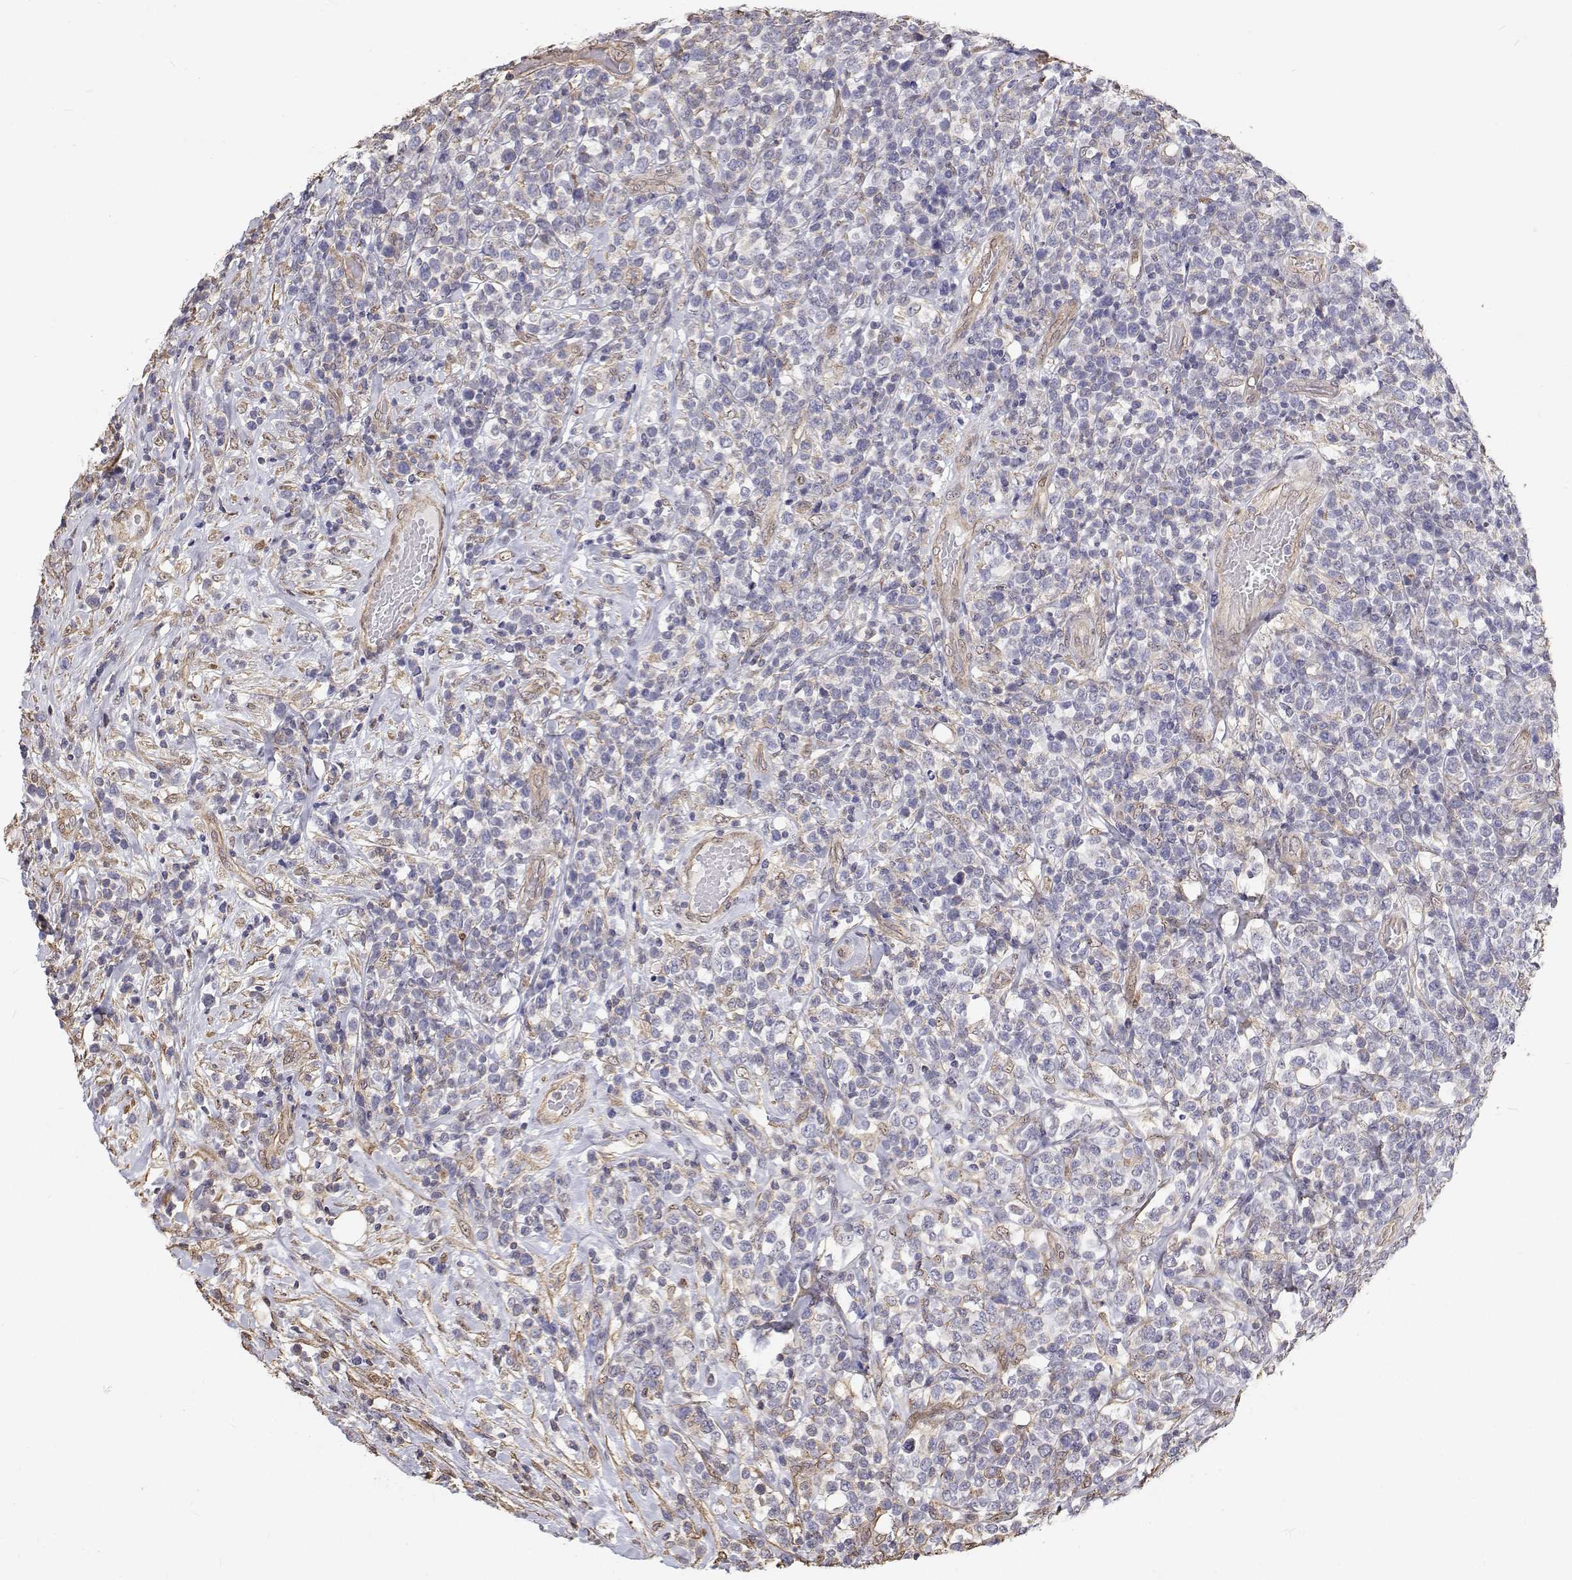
{"staining": {"intensity": "negative", "quantity": "none", "location": "none"}, "tissue": "lymphoma", "cell_type": "Tumor cells", "image_type": "cancer", "snomed": [{"axis": "morphology", "description": "Malignant lymphoma, non-Hodgkin's type, High grade"}, {"axis": "topography", "description": "Soft tissue"}], "caption": "Malignant lymphoma, non-Hodgkin's type (high-grade) was stained to show a protein in brown. There is no significant staining in tumor cells.", "gene": "GSDMA", "patient": {"sex": "female", "age": 56}}